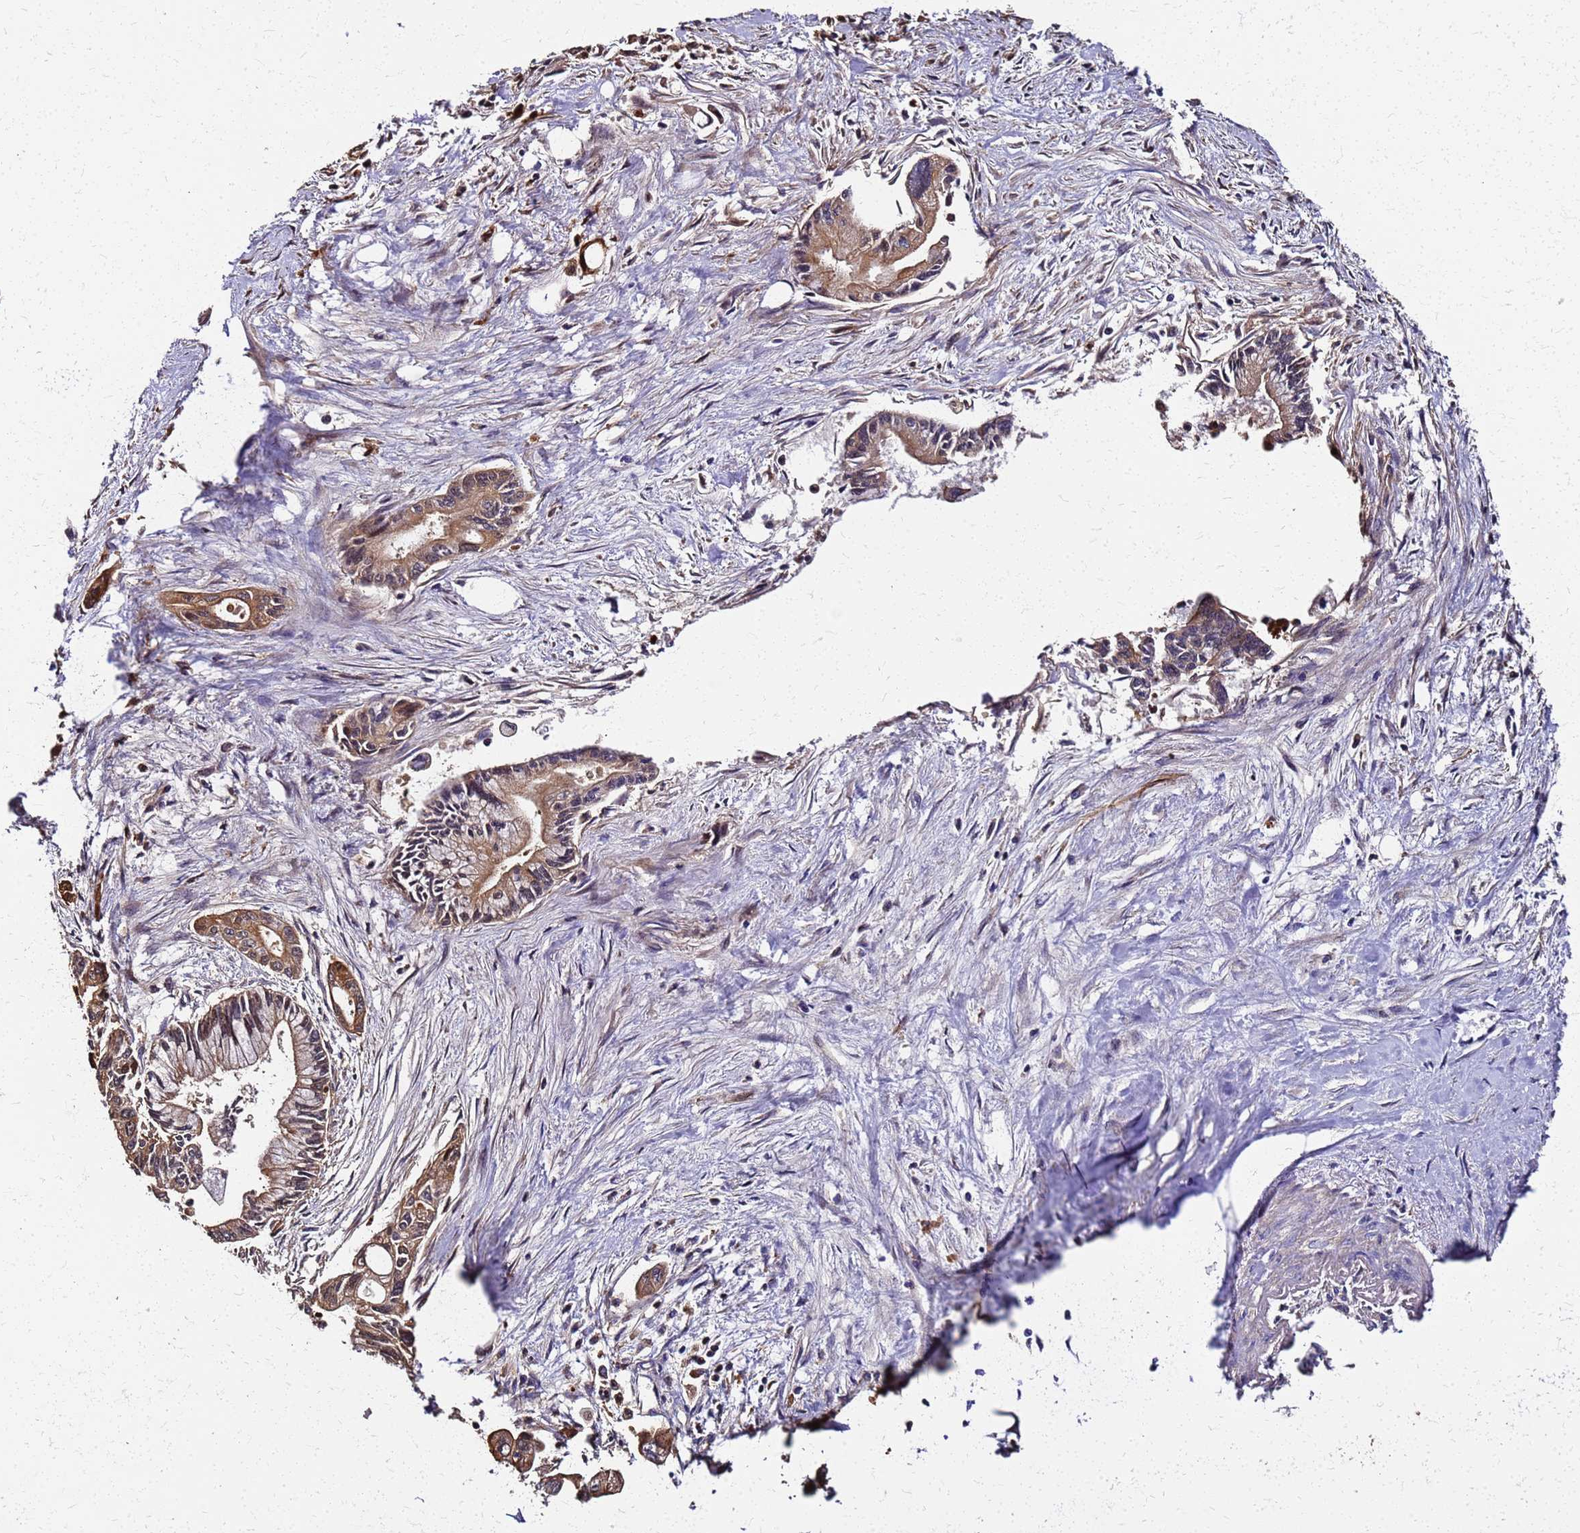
{"staining": {"intensity": "moderate", "quantity": ">75%", "location": "cytoplasmic/membranous"}, "tissue": "pancreatic cancer", "cell_type": "Tumor cells", "image_type": "cancer", "snomed": [{"axis": "morphology", "description": "Adenocarcinoma, NOS"}, {"axis": "topography", "description": "Pancreas"}], "caption": "Protein positivity by immunohistochemistry displays moderate cytoplasmic/membranous positivity in approximately >75% of tumor cells in adenocarcinoma (pancreatic). Immunohistochemistry stains the protein in brown and the nuclei are stained blue.", "gene": "S100A11", "patient": {"sex": "male", "age": 70}}